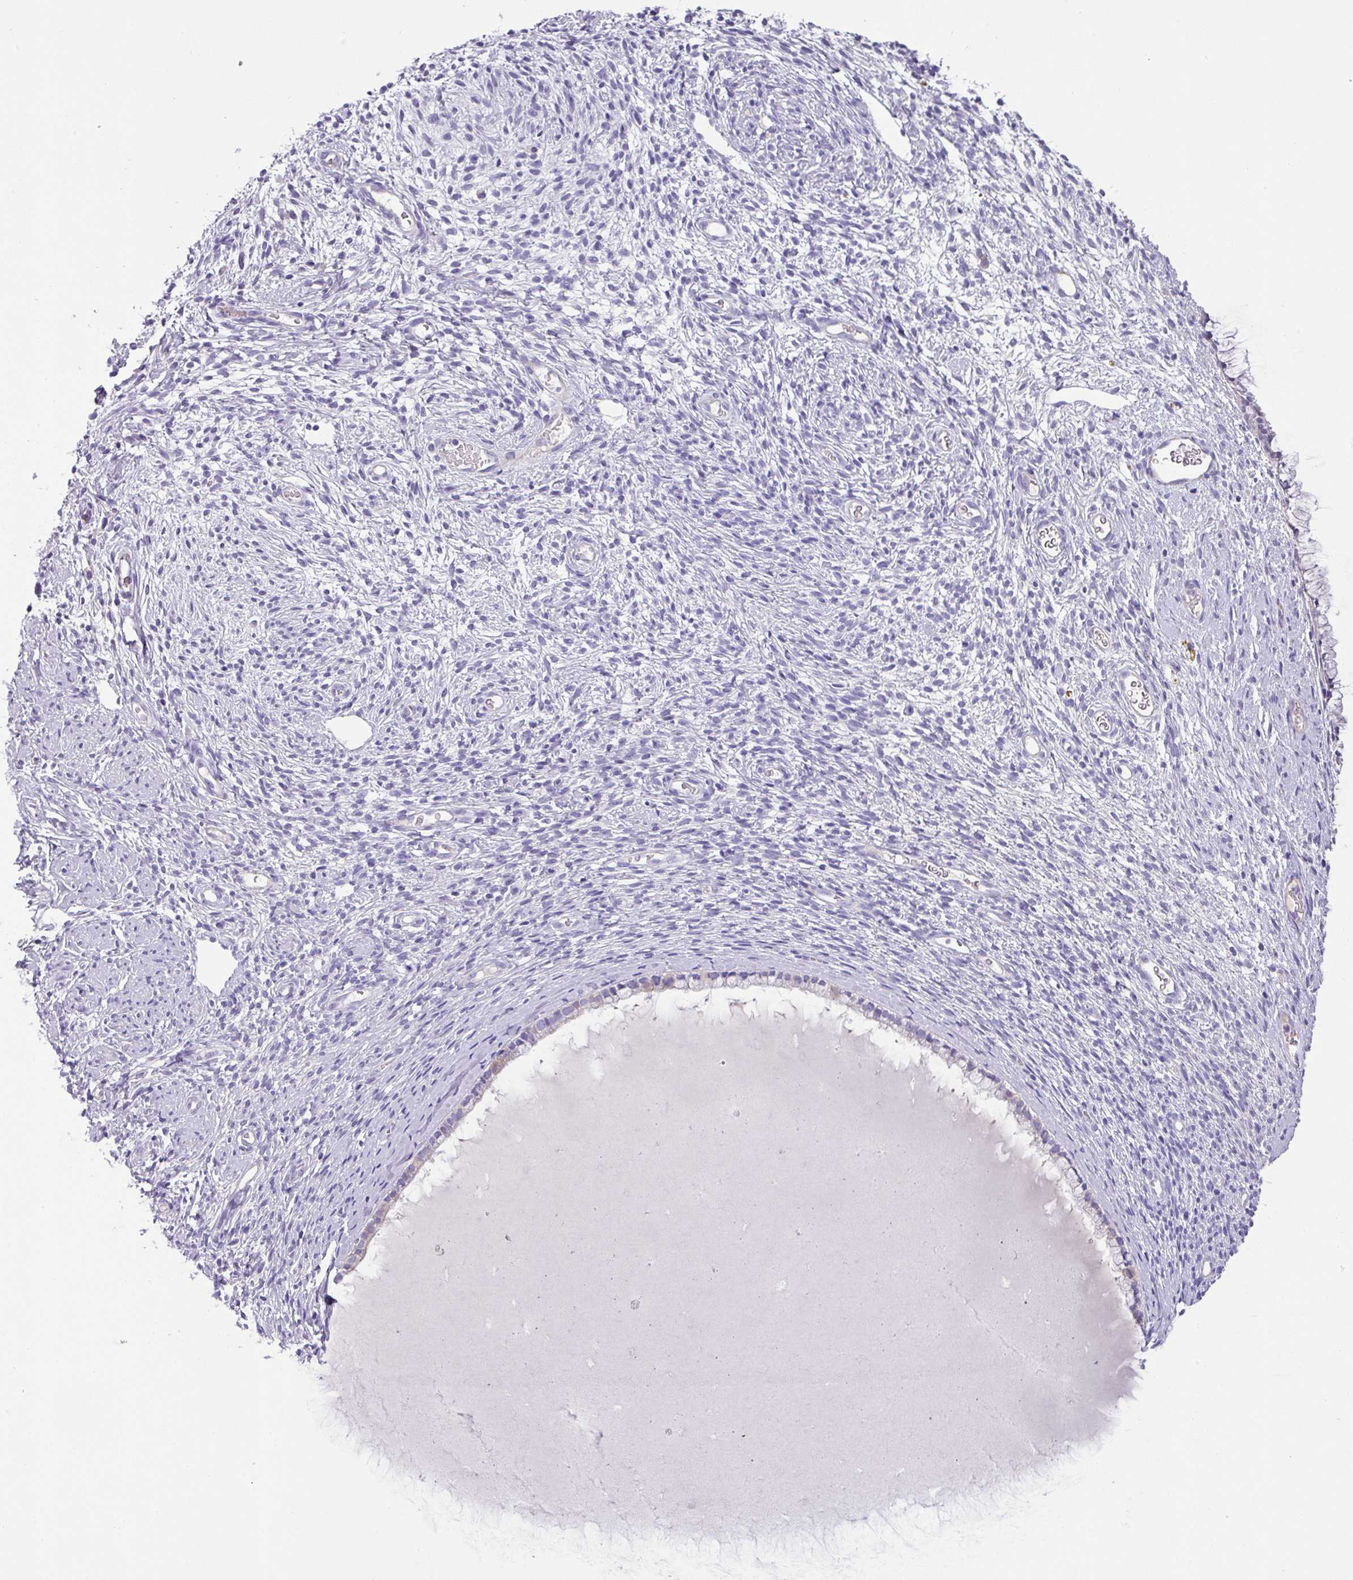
{"staining": {"intensity": "negative", "quantity": "none", "location": "none"}, "tissue": "cervix", "cell_type": "Glandular cells", "image_type": "normal", "snomed": [{"axis": "morphology", "description": "Normal tissue, NOS"}, {"axis": "topography", "description": "Cervix"}], "caption": "This micrograph is of normal cervix stained with immunohistochemistry to label a protein in brown with the nuclei are counter-stained blue. There is no expression in glandular cells.", "gene": "ENSG00000273748", "patient": {"sex": "female", "age": 76}}